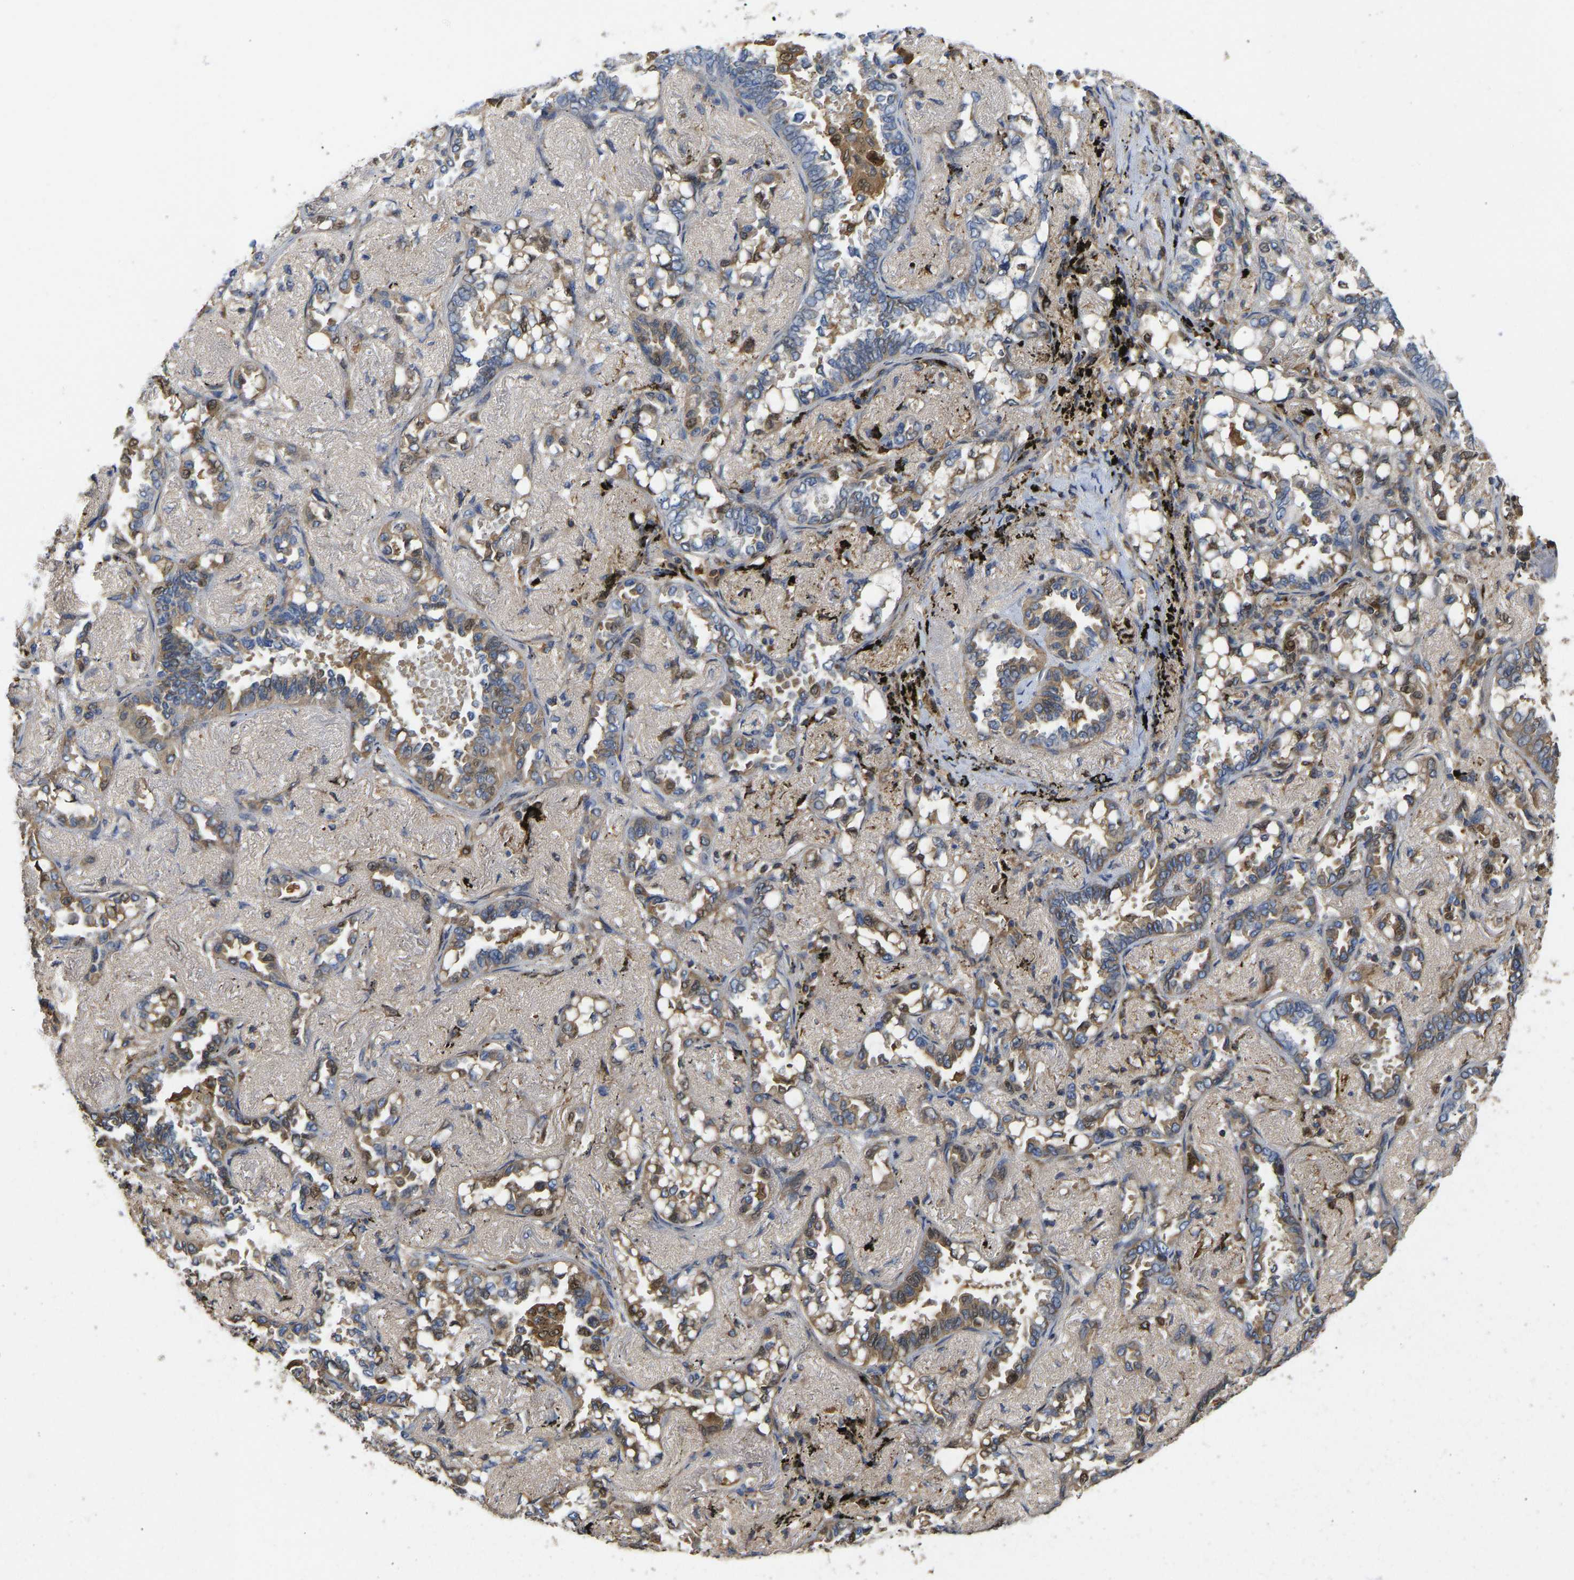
{"staining": {"intensity": "moderate", "quantity": ">75%", "location": "cytoplasmic/membranous,nuclear"}, "tissue": "lung cancer", "cell_type": "Tumor cells", "image_type": "cancer", "snomed": [{"axis": "morphology", "description": "Adenocarcinoma, NOS"}, {"axis": "topography", "description": "Lung"}], "caption": "Tumor cells demonstrate medium levels of moderate cytoplasmic/membranous and nuclear positivity in about >75% of cells in lung cancer.", "gene": "VCPKMT", "patient": {"sex": "male", "age": 59}}